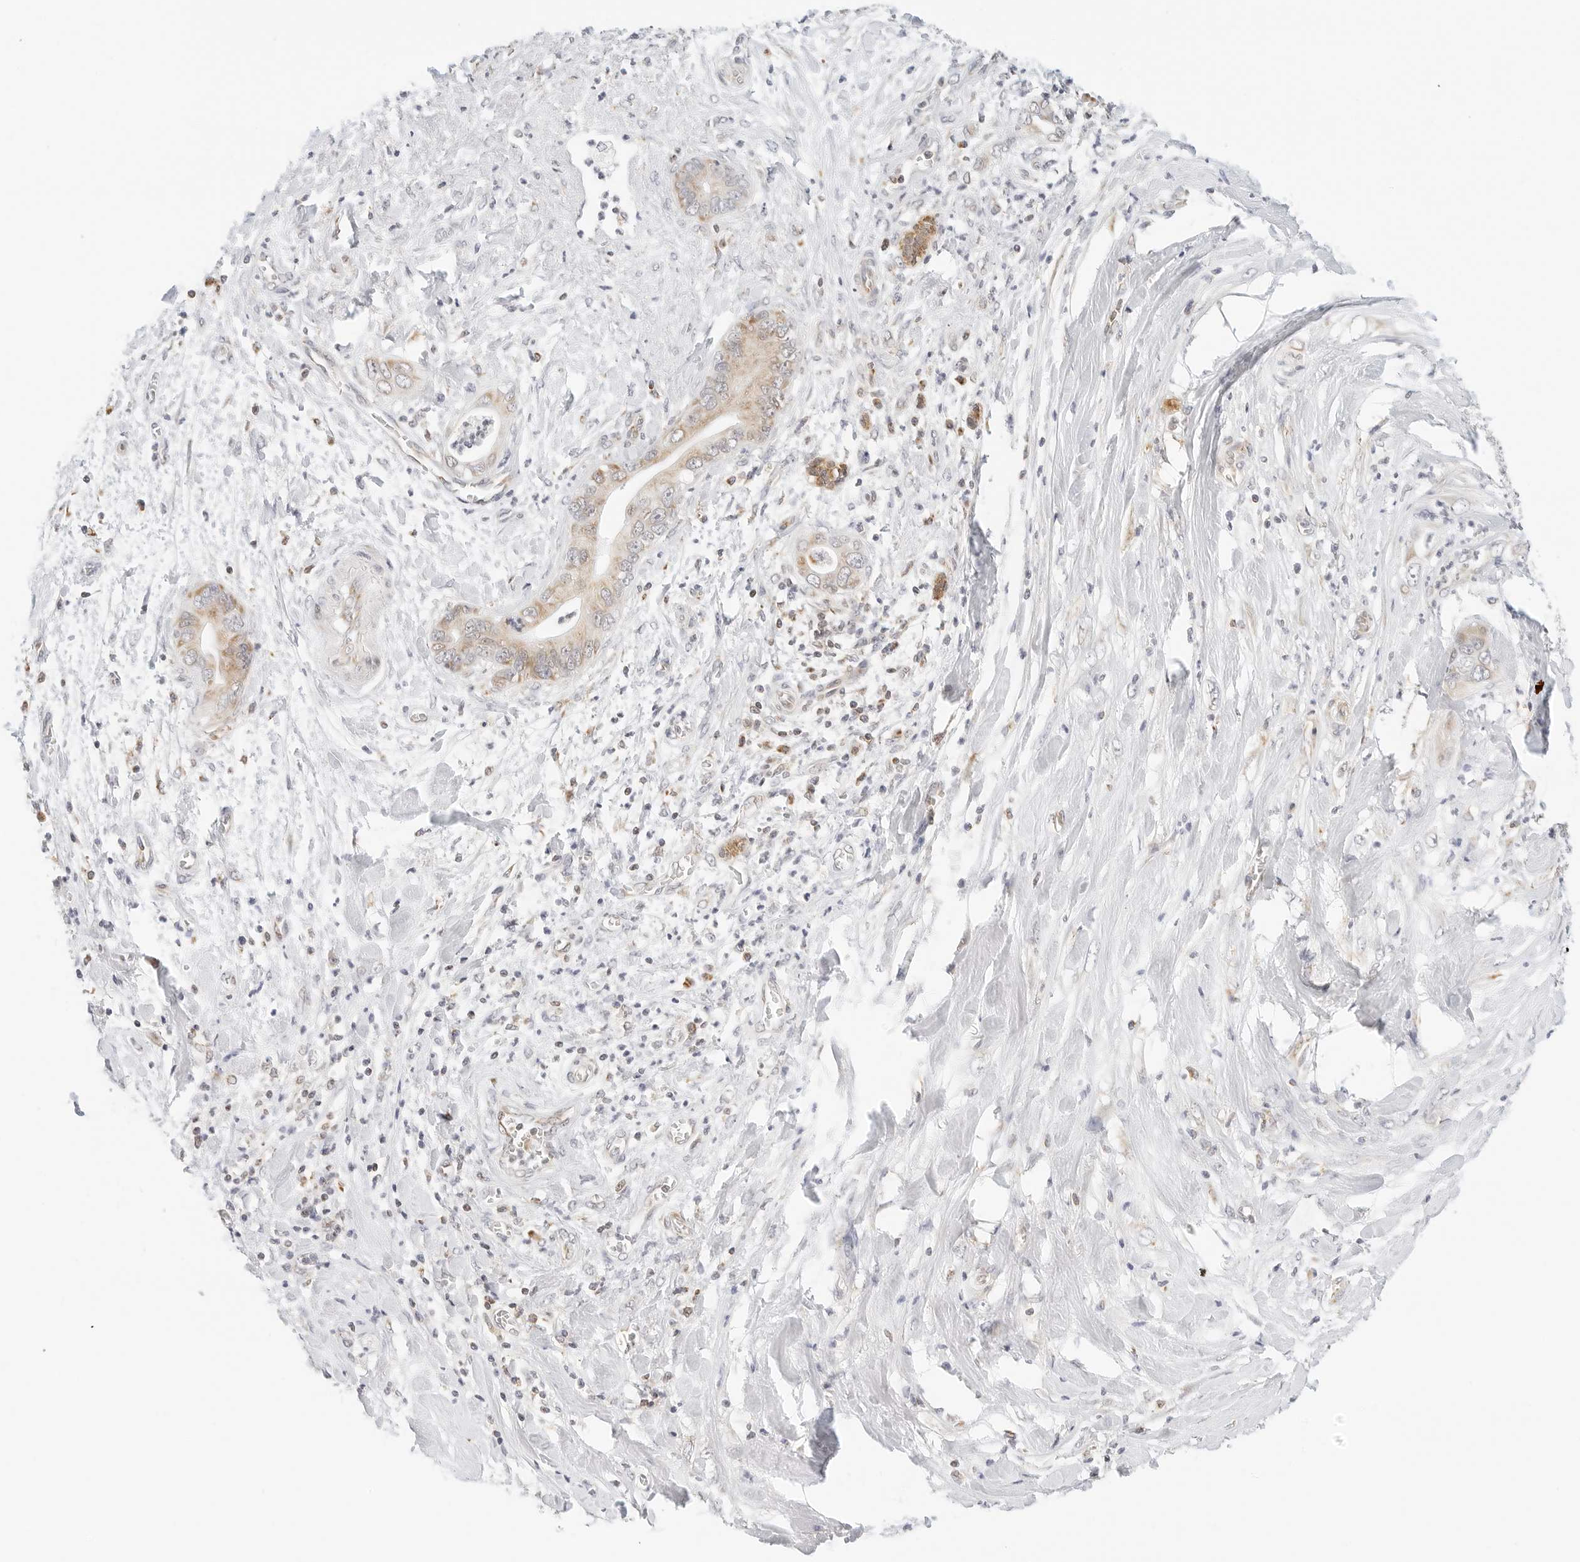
{"staining": {"intensity": "weak", "quantity": "25%-75%", "location": "cytoplasmic/membranous"}, "tissue": "pancreatic cancer", "cell_type": "Tumor cells", "image_type": "cancer", "snomed": [{"axis": "morphology", "description": "Adenocarcinoma, NOS"}, {"axis": "topography", "description": "Pancreas"}], "caption": "The micrograph reveals a brown stain indicating the presence of a protein in the cytoplasmic/membranous of tumor cells in pancreatic adenocarcinoma.", "gene": "ATL1", "patient": {"sex": "female", "age": 78}}